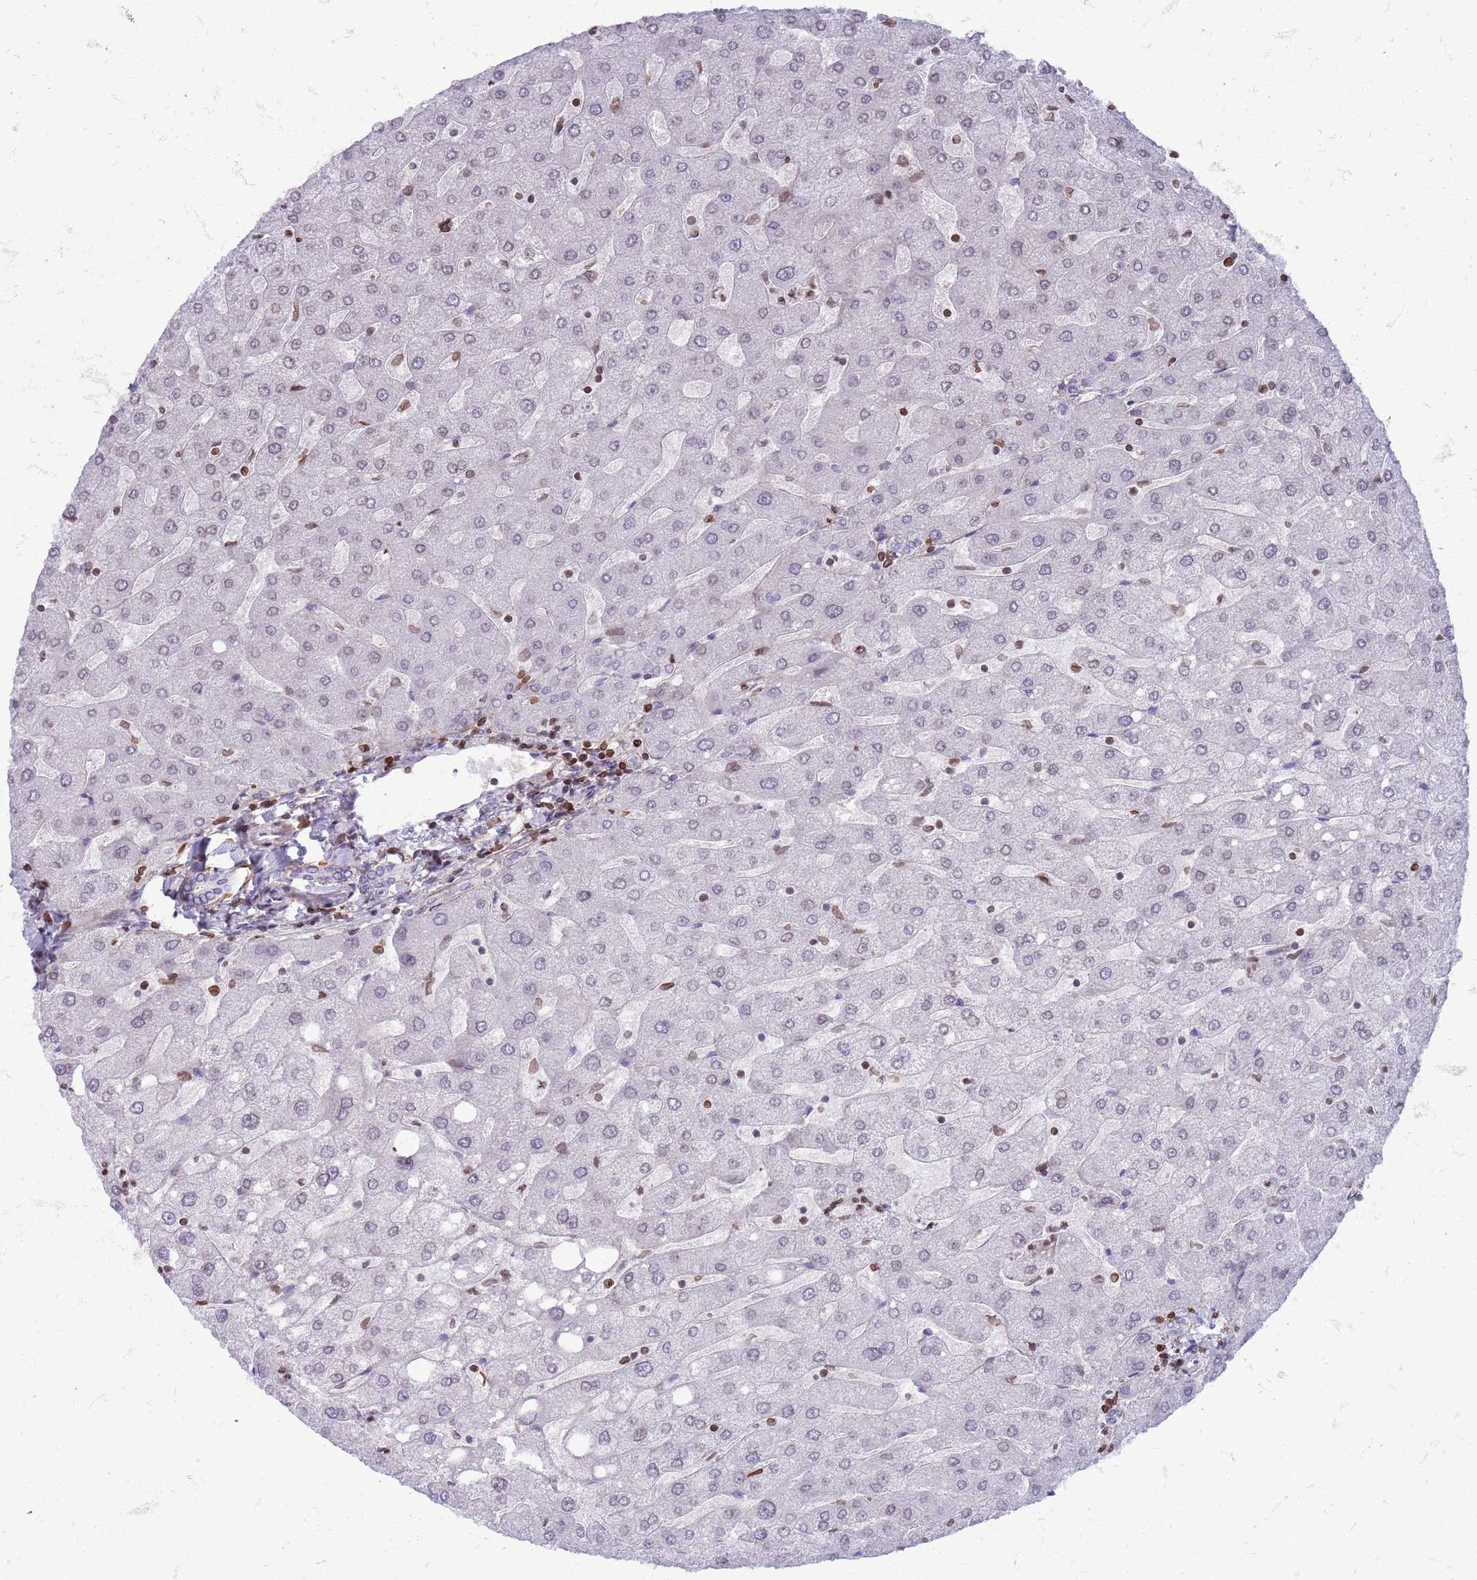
{"staining": {"intensity": "negative", "quantity": "none", "location": "none"}, "tissue": "liver", "cell_type": "Cholangiocytes", "image_type": "normal", "snomed": [{"axis": "morphology", "description": "Normal tissue, NOS"}, {"axis": "topography", "description": "Liver"}], "caption": "Image shows no protein positivity in cholangiocytes of normal liver.", "gene": "METTL25B", "patient": {"sex": "male", "age": 67}}